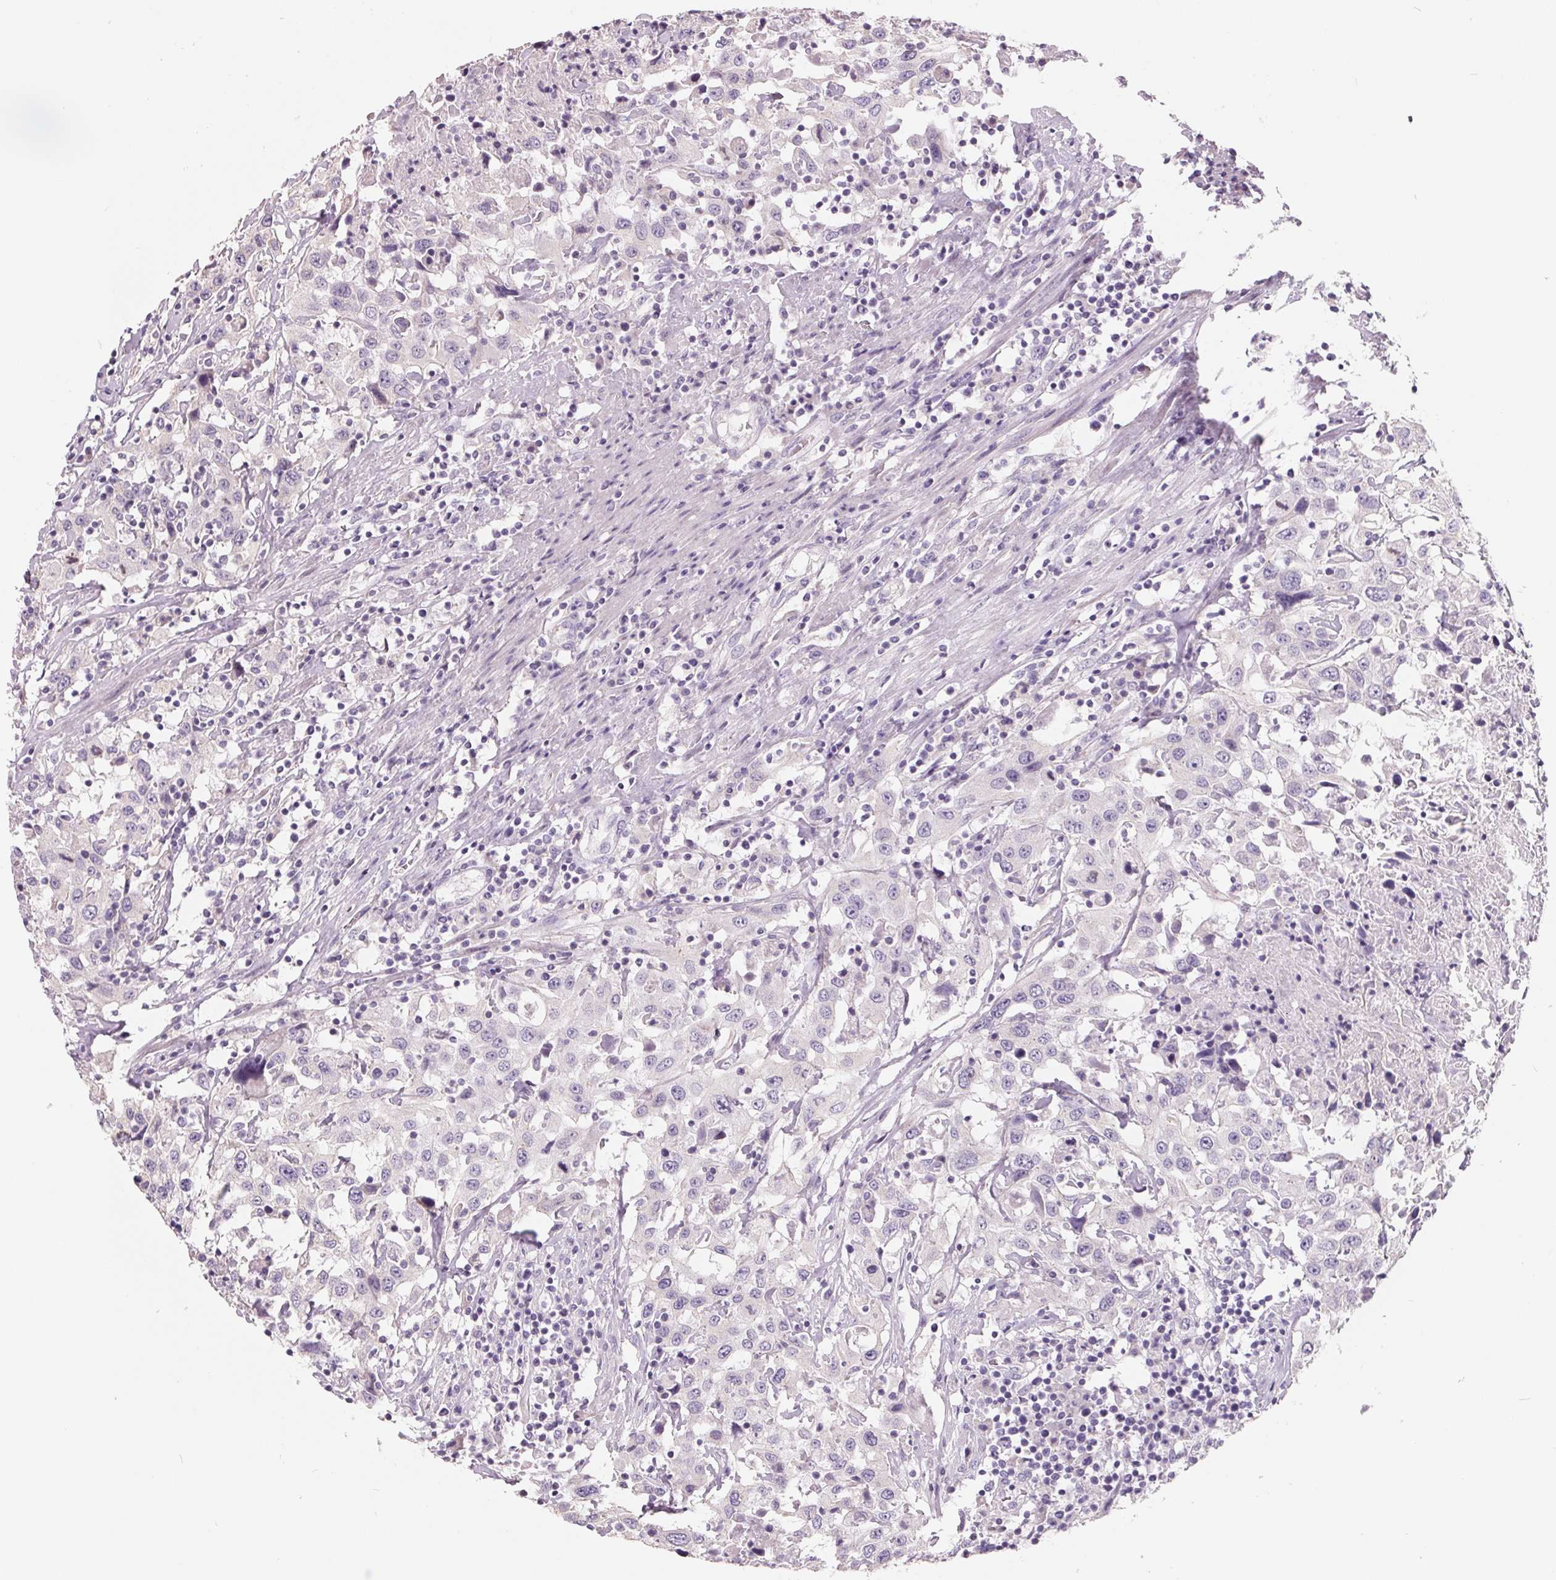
{"staining": {"intensity": "negative", "quantity": "none", "location": "none"}, "tissue": "urothelial cancer", "cell_type": "Tumor cells", "image_type": "cancer", "snomed": [{"axis": "morphology", "description": "Urothelial carcinoma, High grade"}, {"axis": "topography", "description": "Urinary bladder"}], "caption": "Human urothelial cancer stained for a protein using immunohistochemistry (IHC) displays no staining in tumor cells.", "gene": "FTCD", "patient": {"sex": "male", "age": 61}}